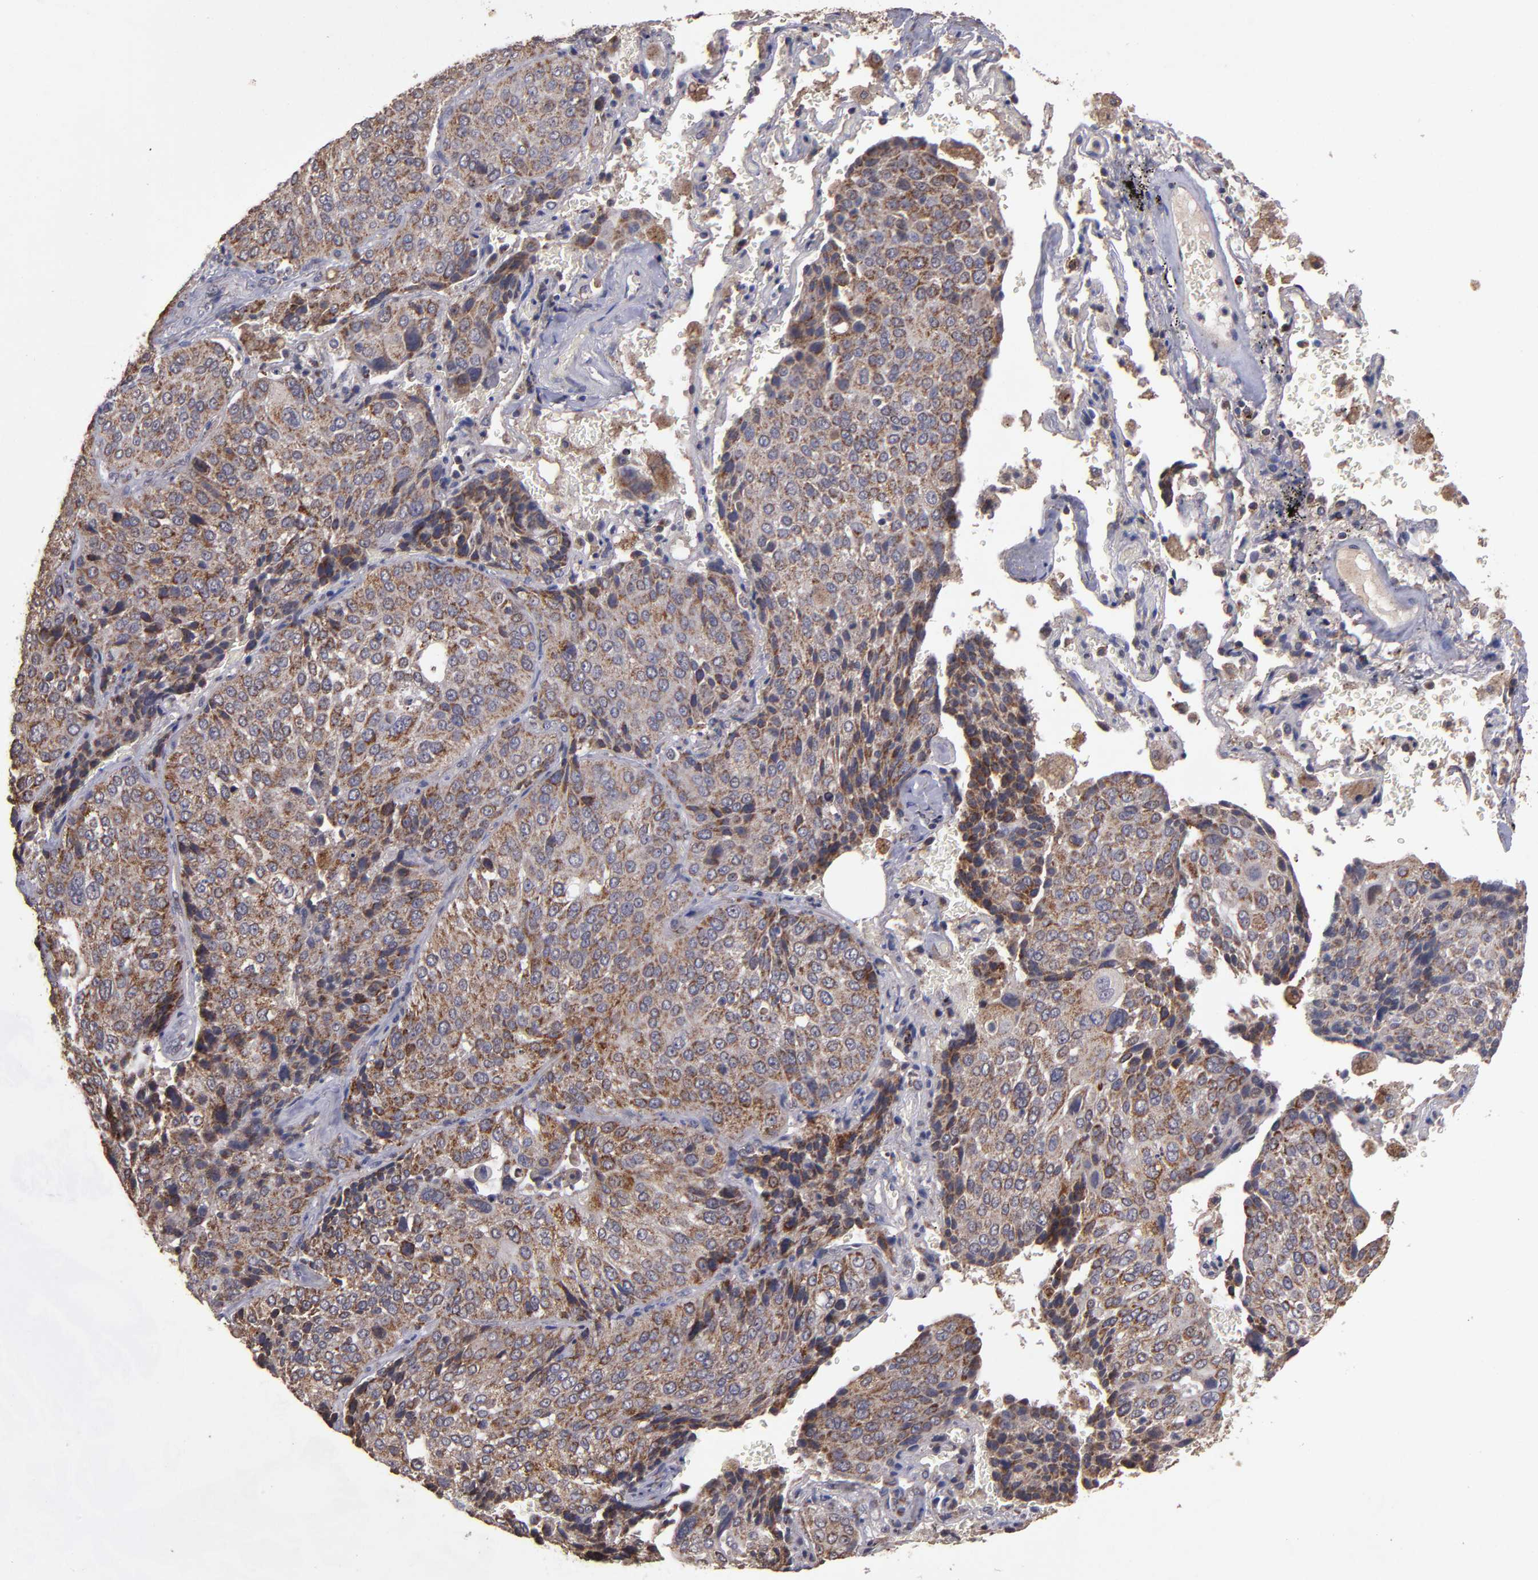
{"staining": {"intensity": "moderate", "quantity": ">75%", "location": "cytoplasmic/membranous"}, "tissue": "lung cancer", "cell_type": "Tumor cells", "image_type": "cancer", "snomed": [{"axis": "morphology", "description": "Squamous cell carcinoma, NOS"}, {"axis": "topography", "description": "Lung"}], "caption": "The image displays staining of lung squamous cell carcinoma, revealing moderate cytoplasmic/membranous protein positivity (brown color) within tumor cells.", "gene": "TIMM9", "patient": {"sex": "male", "age": 54}}